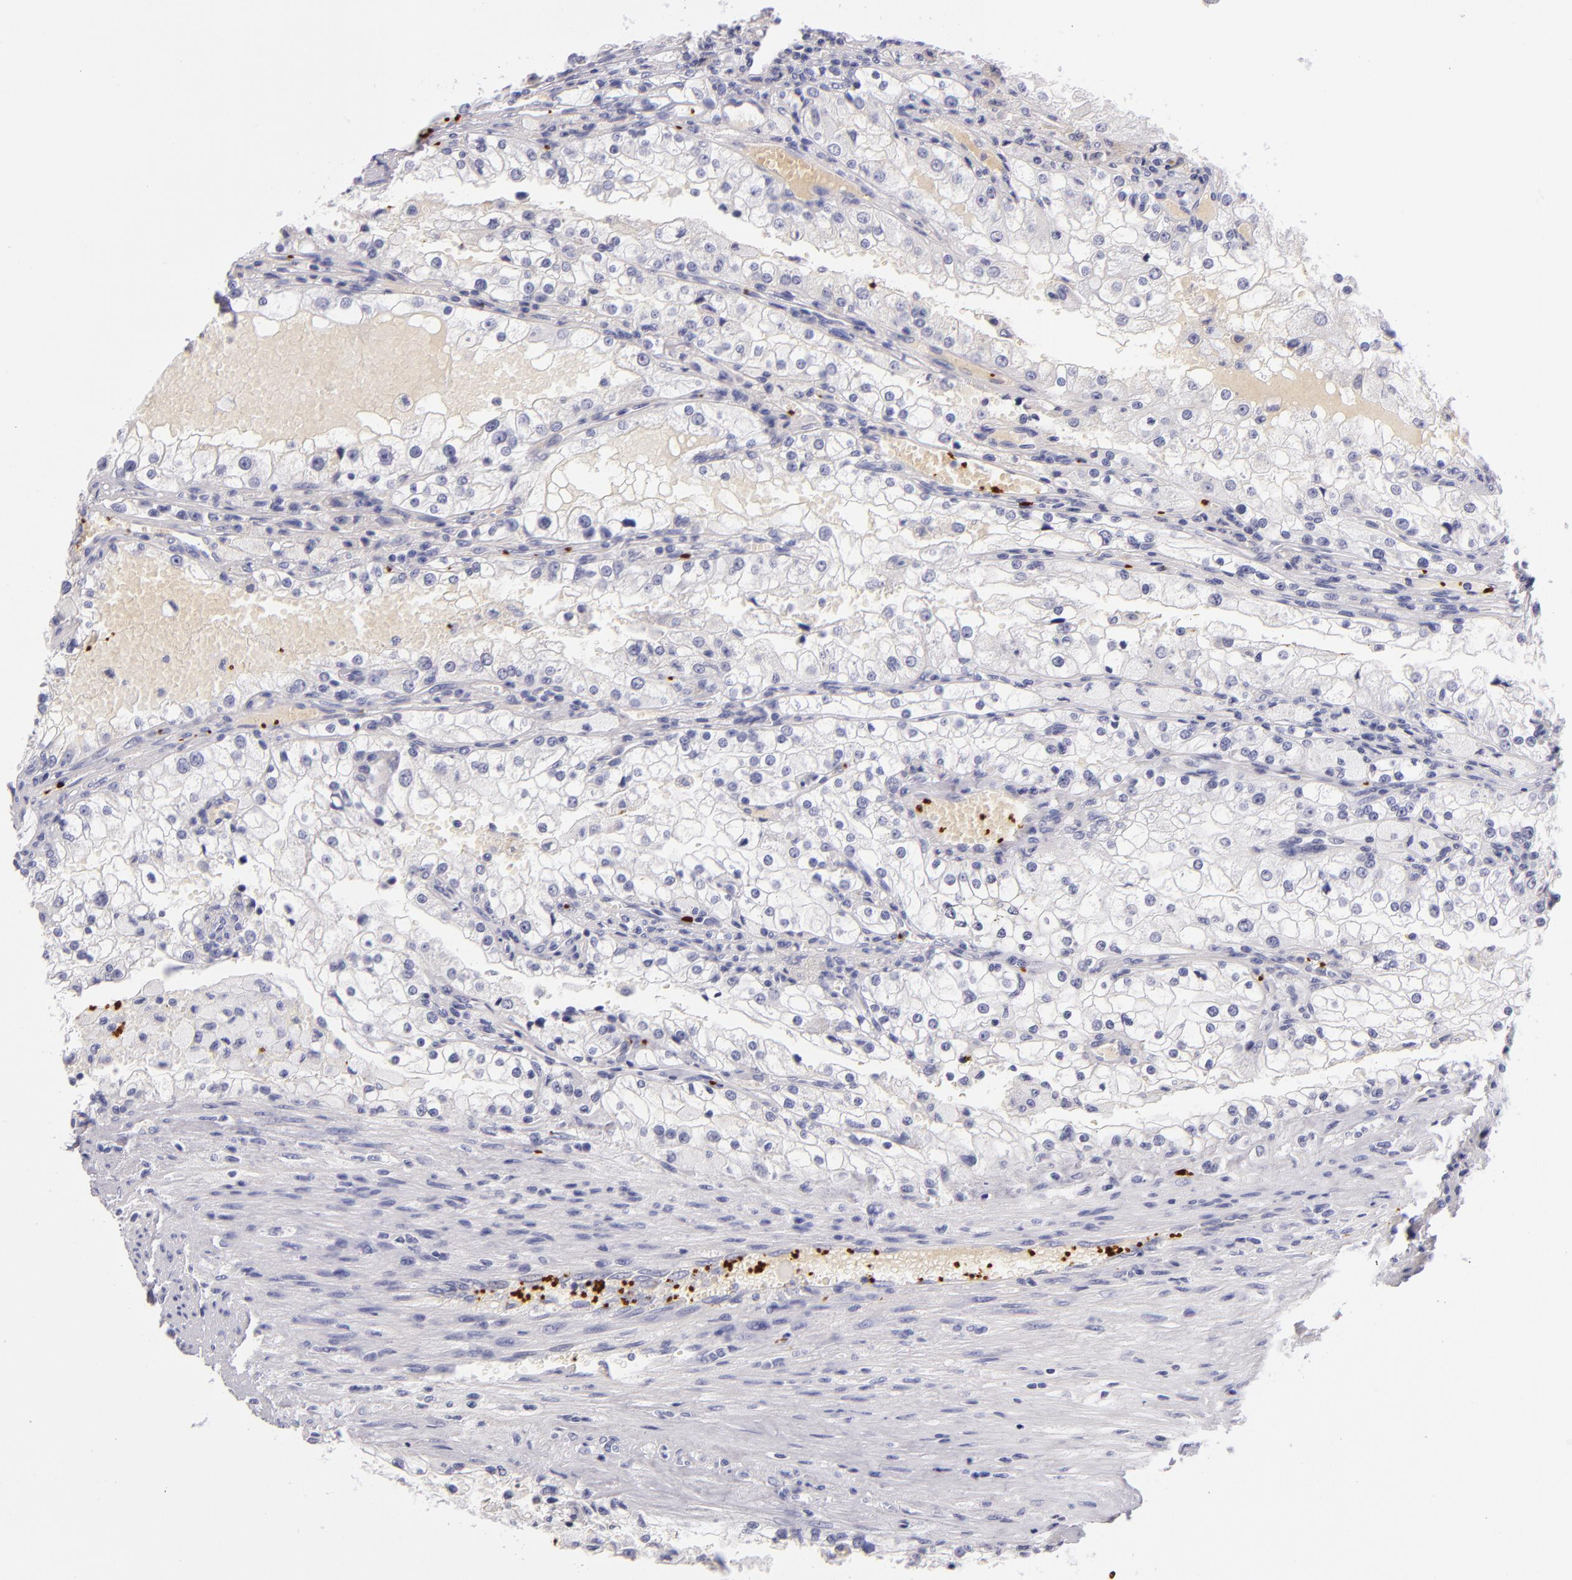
{"staining": {"intensity": "negative", "quantity": "none", "location": "none"}, "tissue": "renal cancer", "cell_type": "Tumor cells", "image_type": "cancer", "snomed": [{"axis": "morphology", "description": "Adenocarcinoma, NOS"}, {"axis": "topography", "description": "Kidney"}], "caption": "There is no significant staining in tumor cells of adenocarcinoma (renal).", "gene": "GP1BA", "patient": {"sex": "female", "age": 74}}